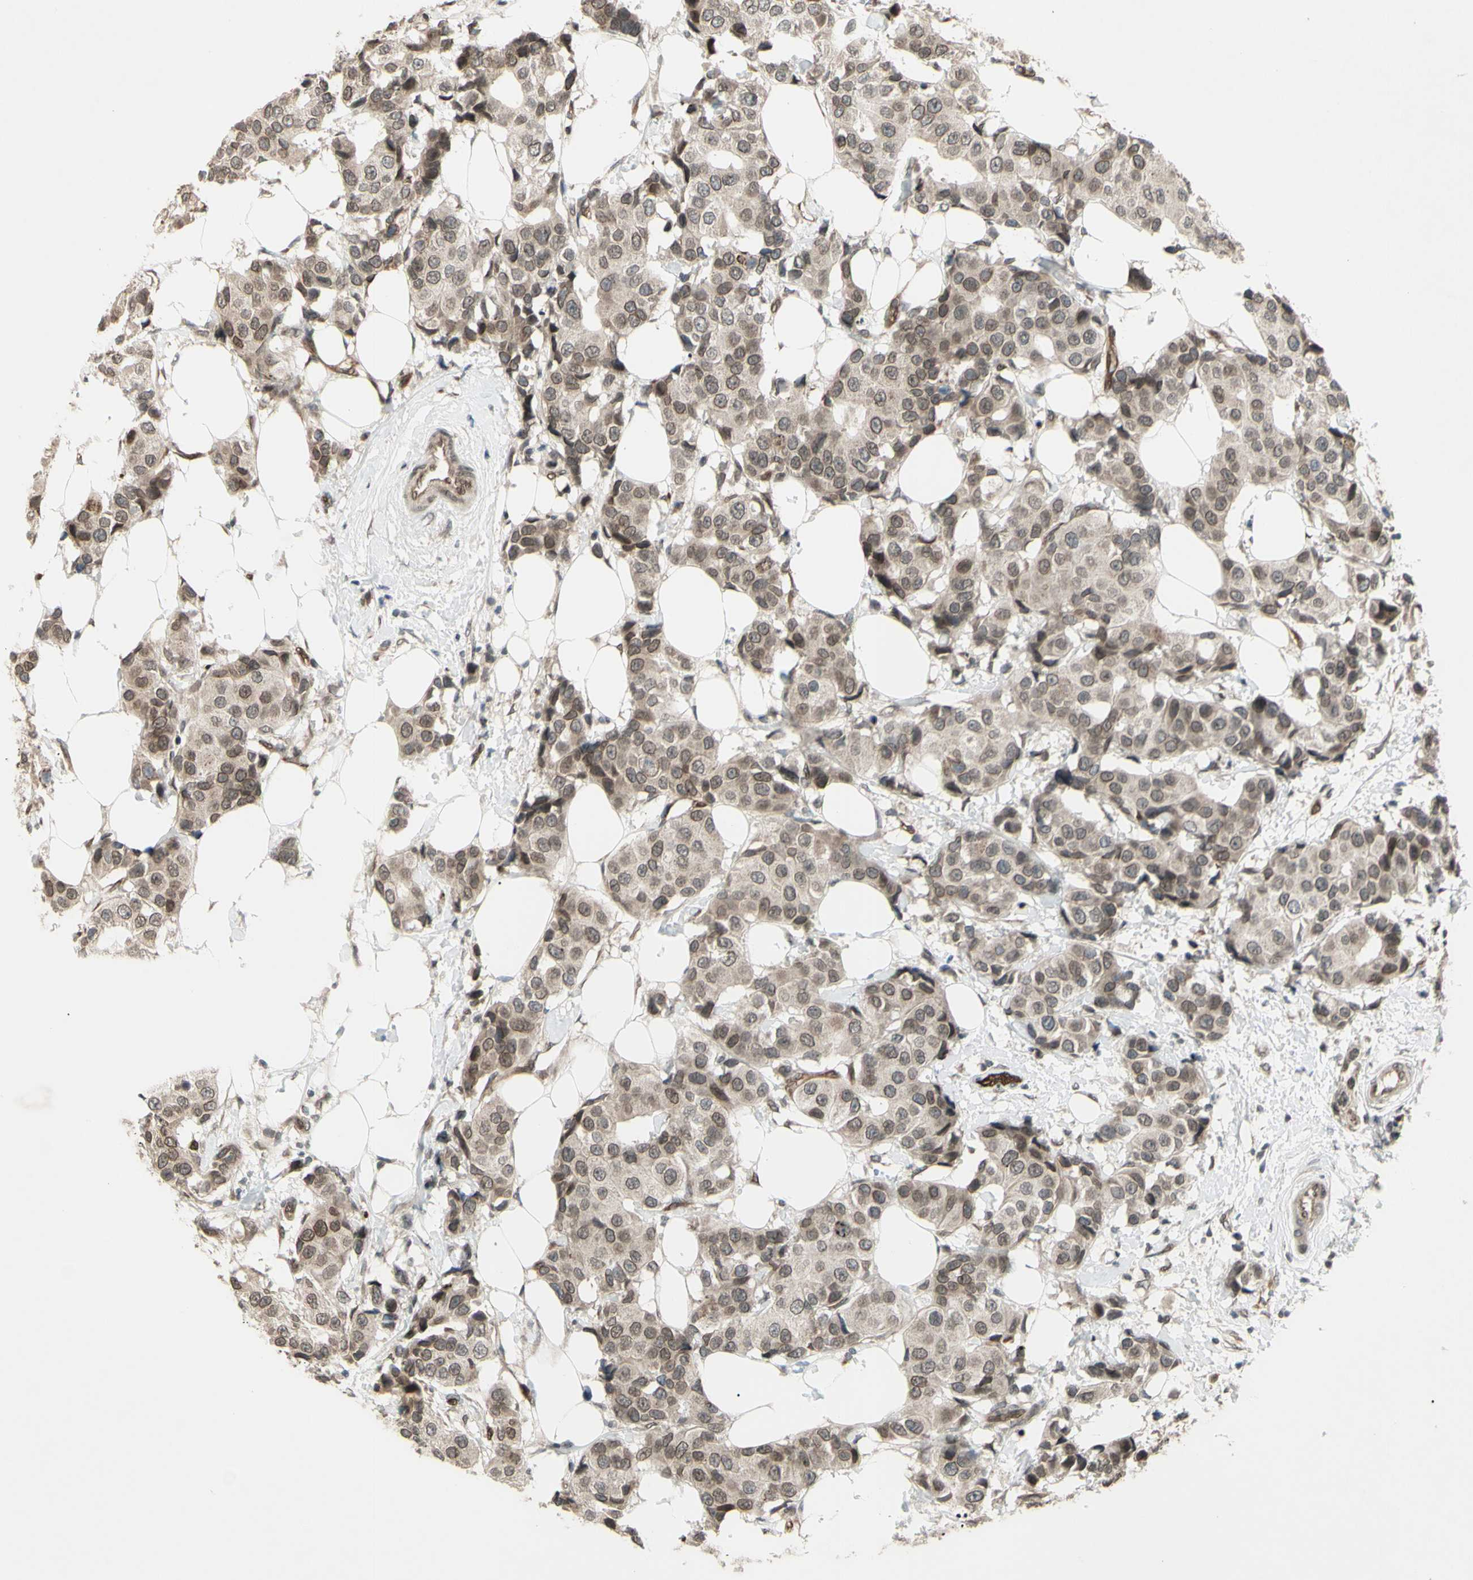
{"staining": {"intensity": "weak", "quantity": ">75%", "location": "cytoplasmic/membranous,nuclear"}, "tissue": "breast cancer", "cell_type": "Tumor cells", "image_type": "cancer", "snomed": [{"axis": "morphology", "description": "Normal tissue, NOS"}, {"axis": "morphology", "description": "Duct carcinoma"}, {"axis": "topography", "description": "Breast"}], "caption": "Immunohistochemistry photomicrograph of neoplastic tissue: human breast cancer (invasive ductal carcinoma) stained using IHC exhibits low levels of weak protein expression localized specifically in the cytoplasmic/membranous and nuclear of tumor cells, appearing as a cytoplasmic/membranous and nuclear brown color.", "gene": "MLF2", "patient": {"sex": "female", "age": 39}}